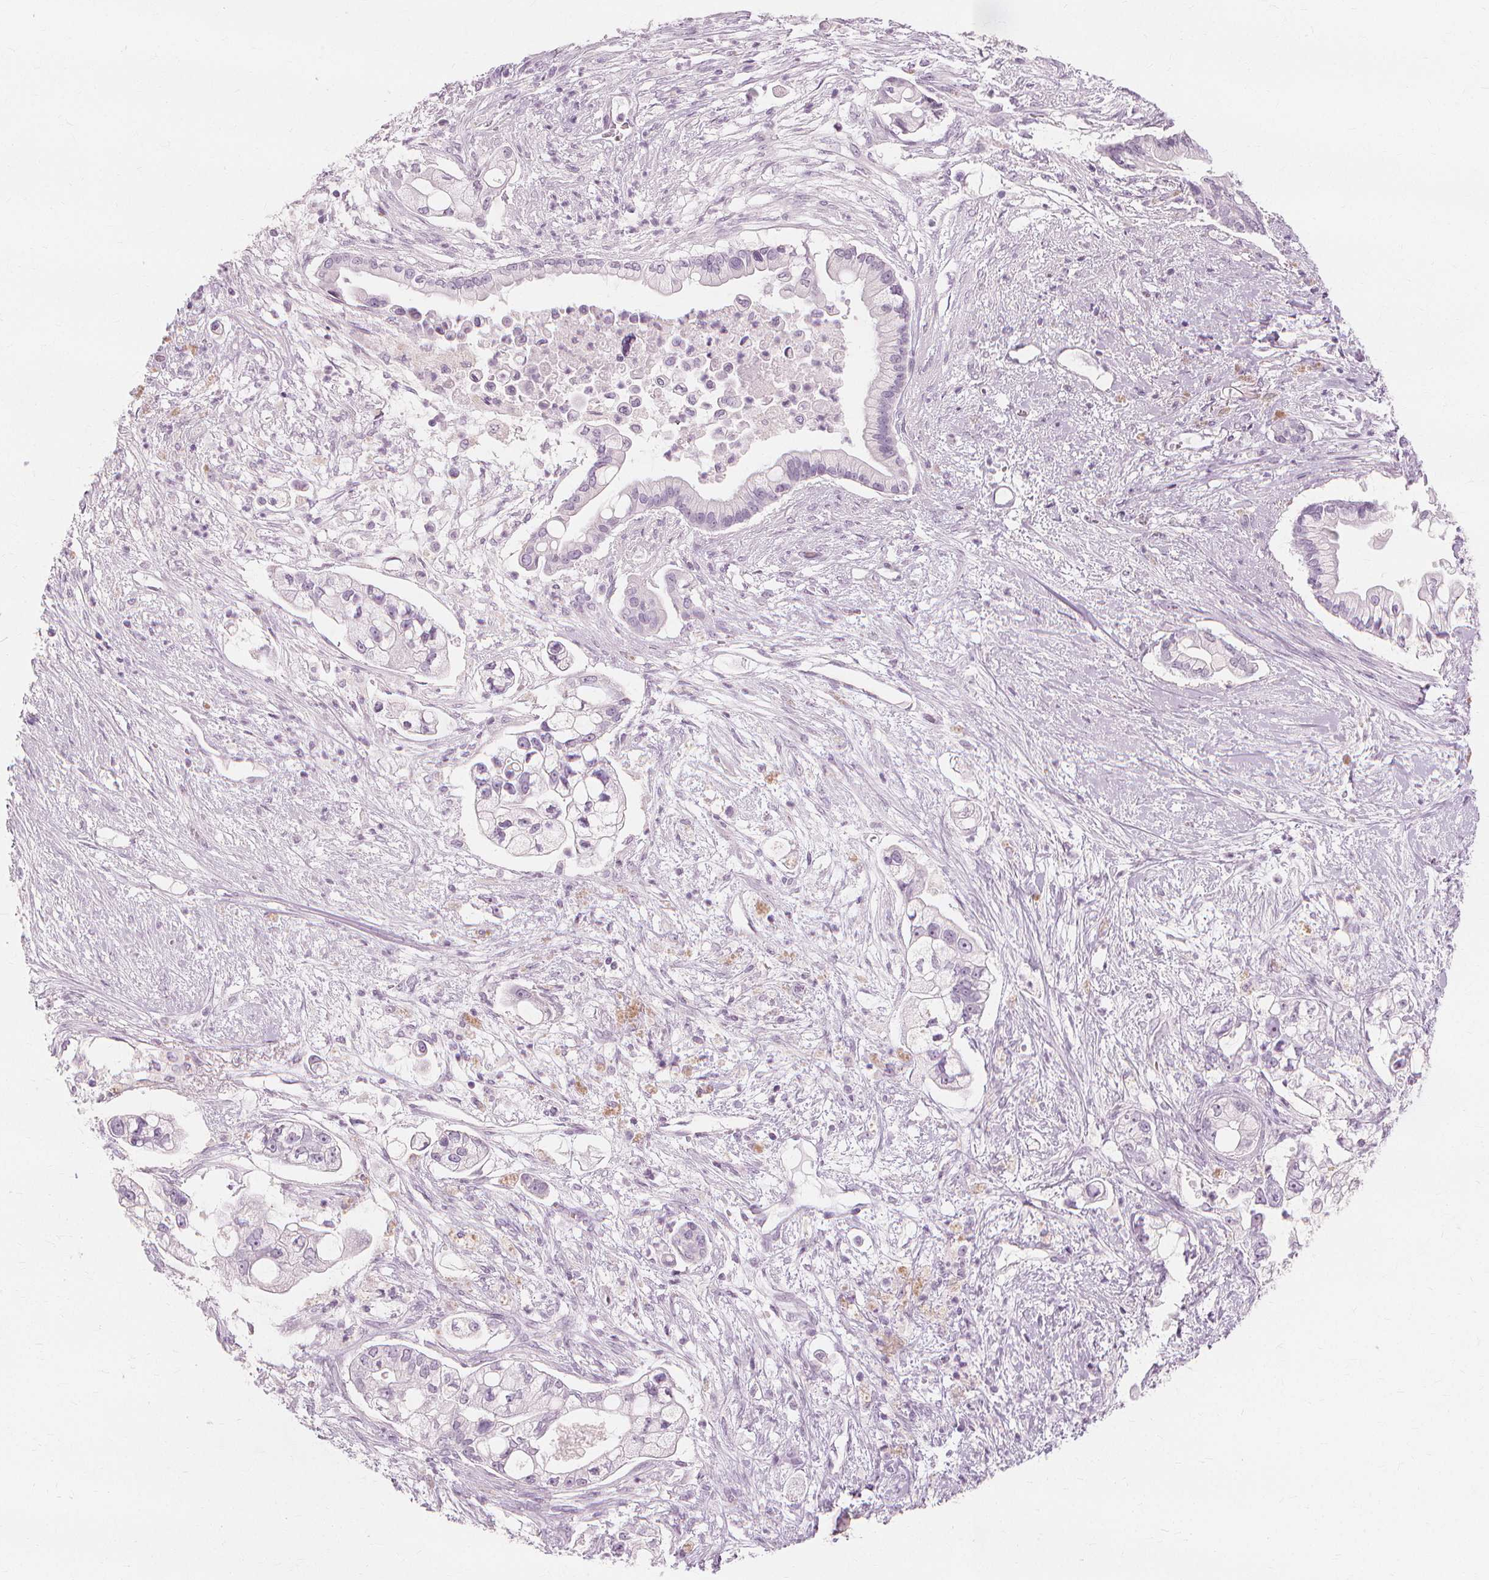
{"staining": {"intensity": "negative", "quantity": "none", "location": "none"}, "tissue": "pancreatic cancer", "cell_type": "Tumor cells", "image_type": "cancer", "snomed": [{"axis": "morphology", "description": "Adenocarcinoma, NOS"}, {"axis": "topography", "description": "Pancreas"}], "caption": "The micrograph demonstrates no significant positivity in tumor cells of pancreatic cancer.", "gene": "MUC12", "patient": {"sex": "female", "age": 69}}